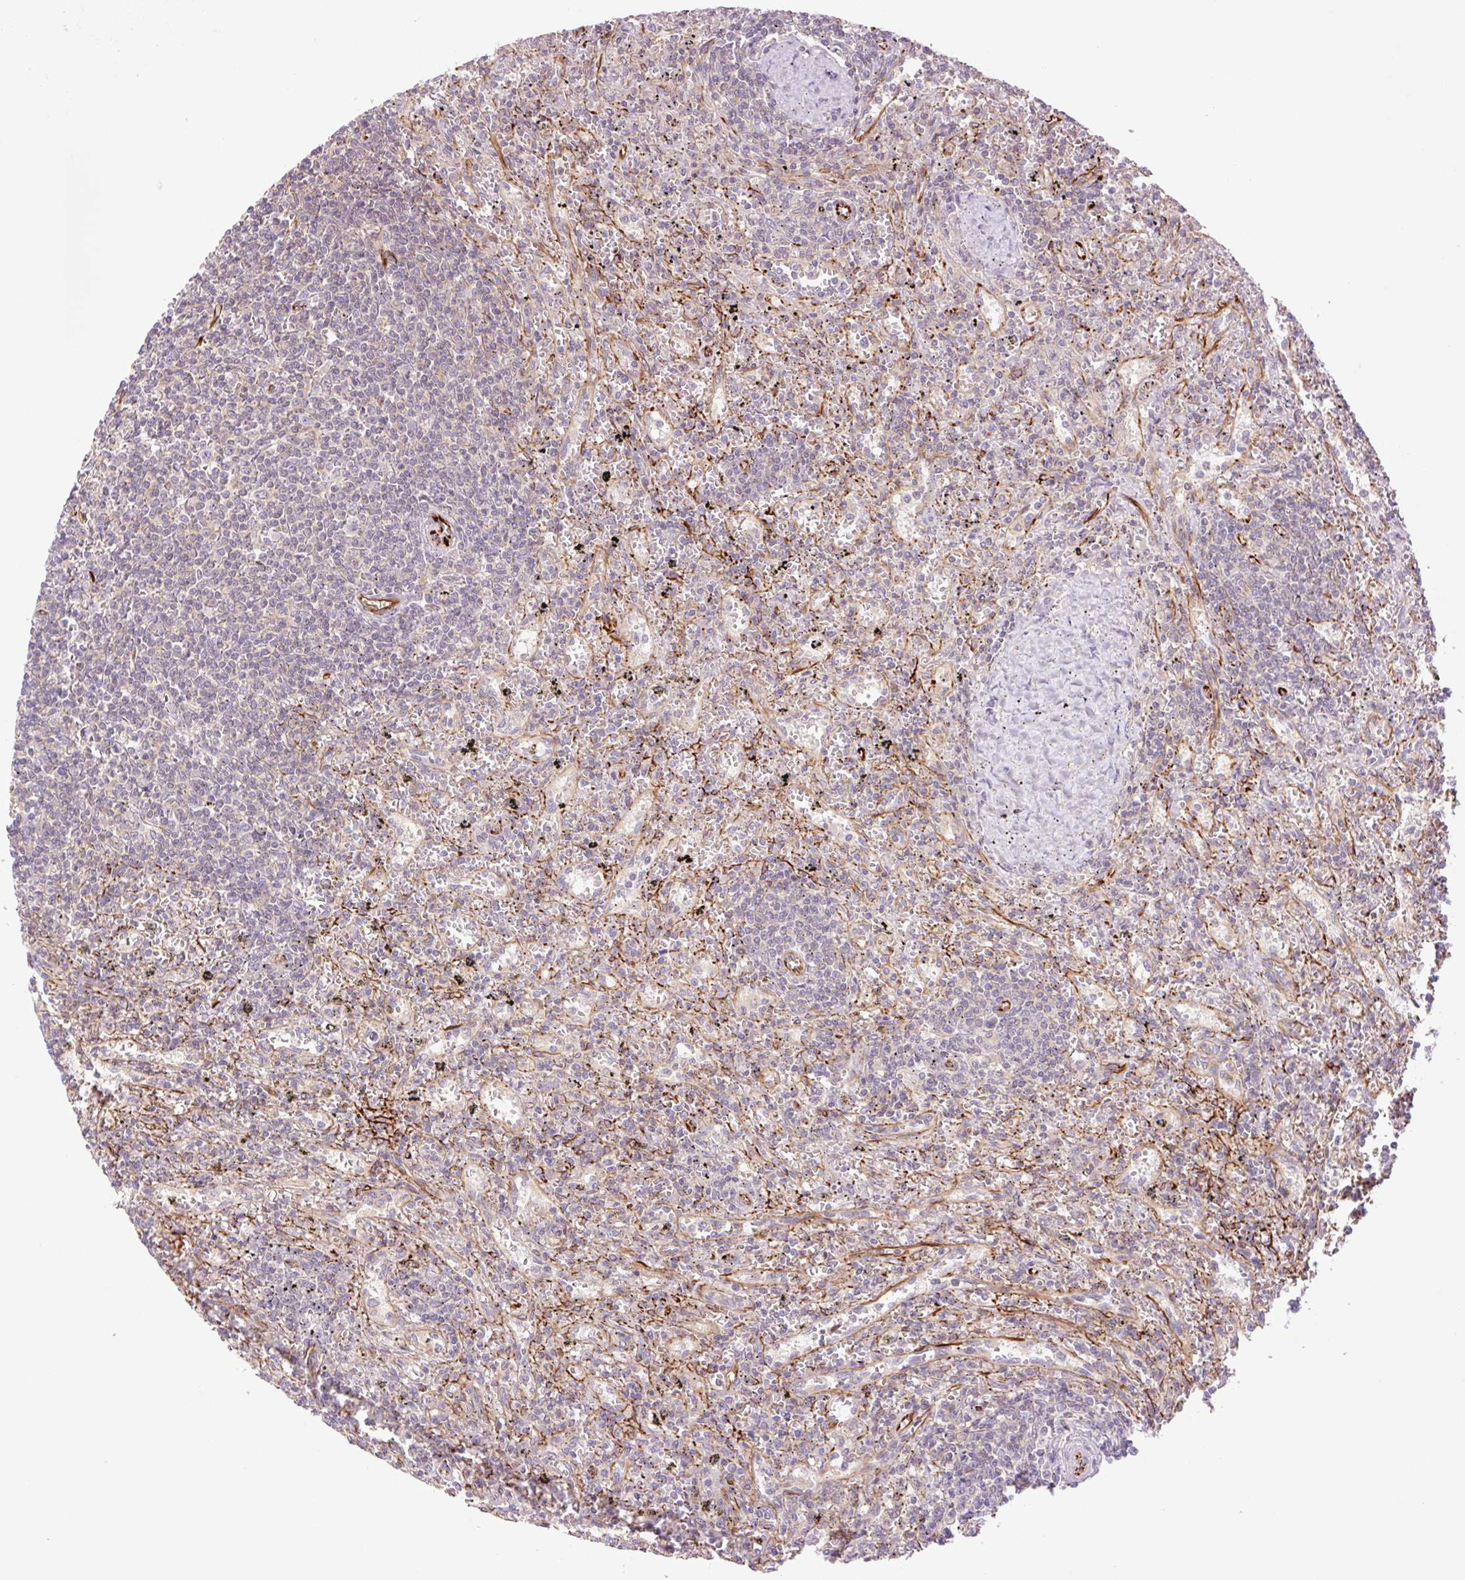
{"staining": {"intensity": "negative", "quantity": "none", "location": "none"}, "tissue": "lymphoma", "cell_type": "Tumor cells", "image_type": "cancer", "snomed": [{"axis": "morphology", "description": "Malignant lymphoma, non-Hodgkin's type, Low grade"}, {"axis": "topography", "description": "Spleen"}], "caption": "Protein analysis of lymphoma reveals no significant positivity in tumor cells. The staining is performed using DAB (3,3'-diaminobenzidine) brown chromogen with nuclei counter-stained in using hematoxylin.", "gene": "ZFYVE21", "patient": {"sex": "male", "age": 76}}